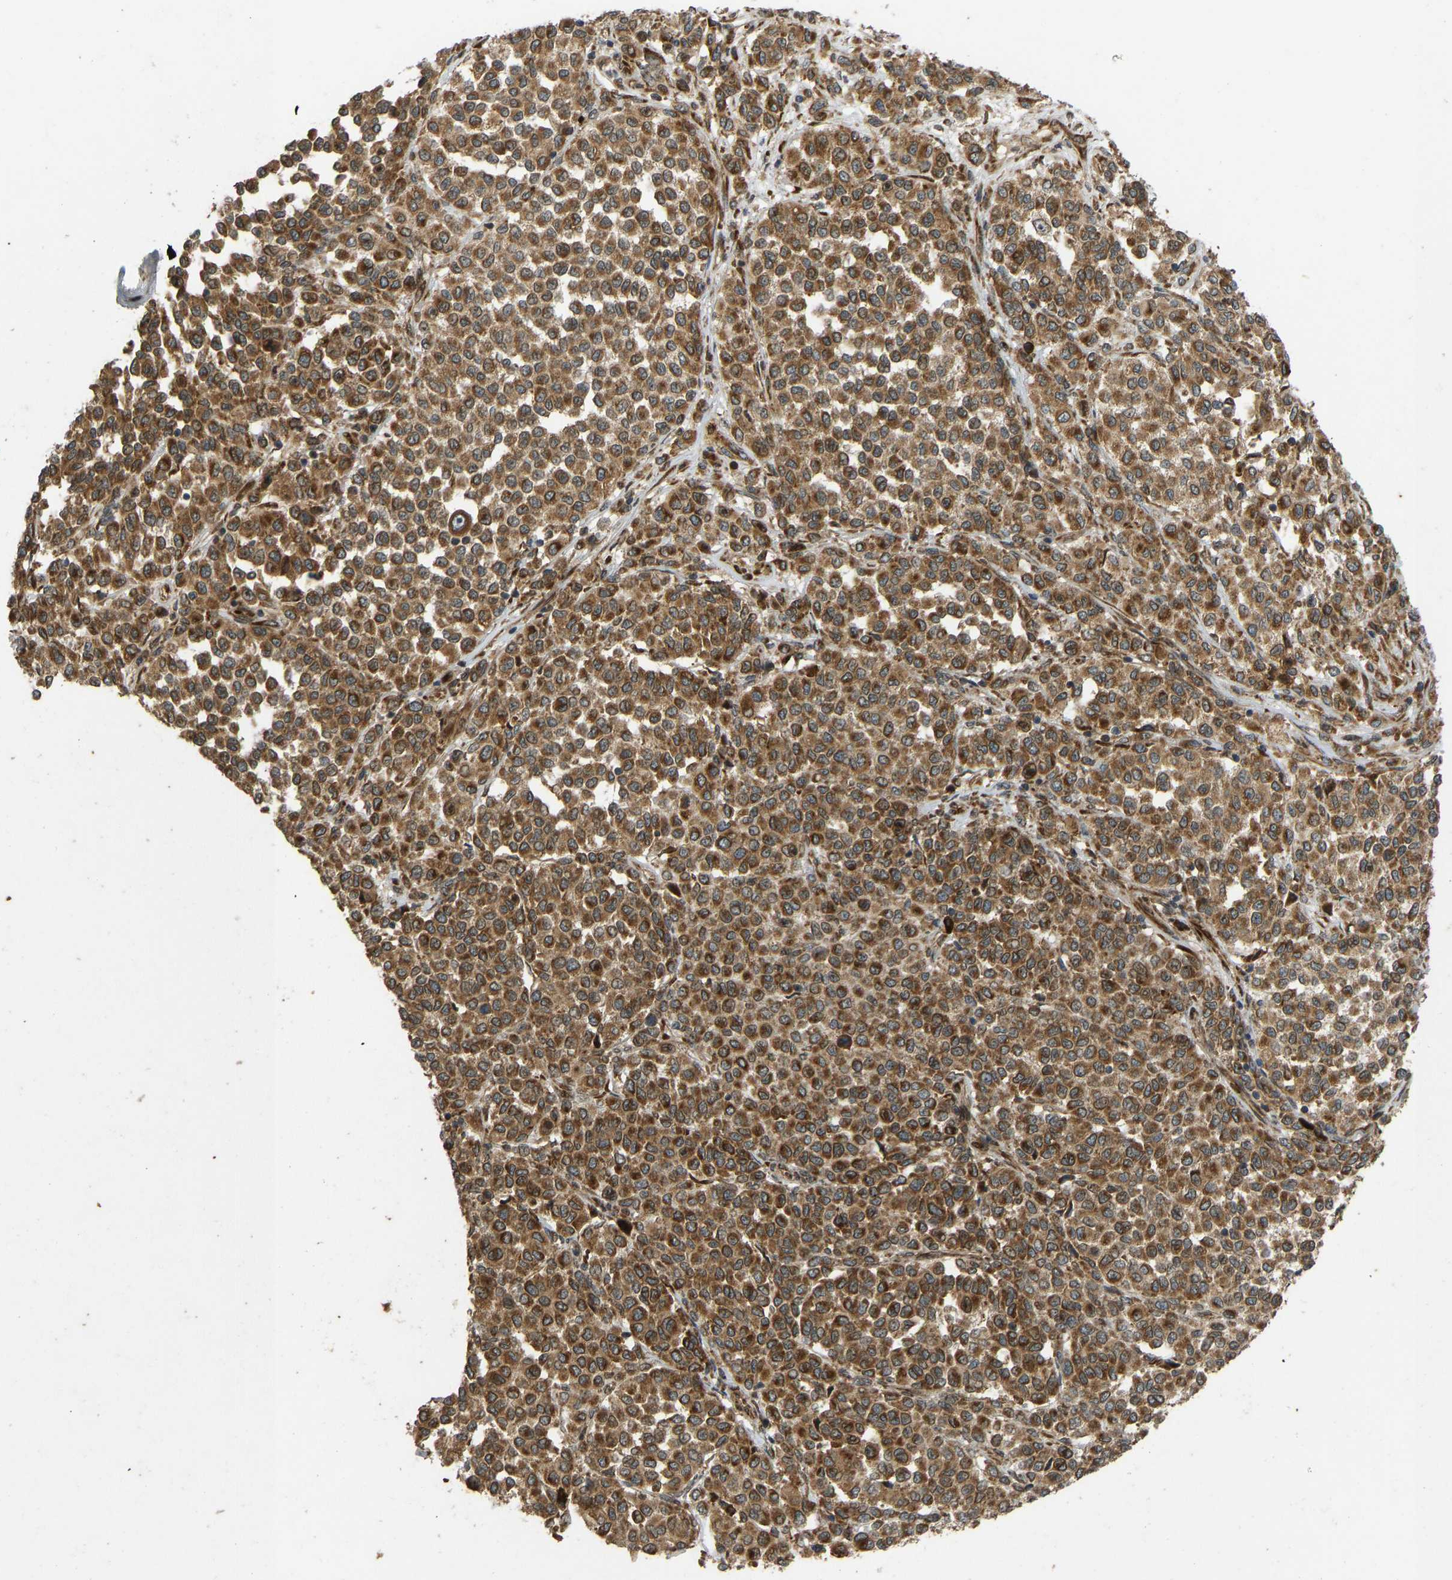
{"staining": {"intensity": "strong", "quantity": ">75%", "location": "cytoplasmic/membranous"}, "tissue": "melanoma", "cell_type": "Tumor cells", "image_type": "cancer", "snomed": [{"axis": "morphology", "description": "Malignant melanoma, Metastatic site"}, {"axis": "topography", "description": "Pancreas"}], "caption": "The histopathology image displays a brown stain indicating the presence of a protein in the cytoplasmic/membranous of tumor cells in malignant melanoma (metastatic site).", "gene": "RPN2", "patient": {"sex": "female", "age": 30}}